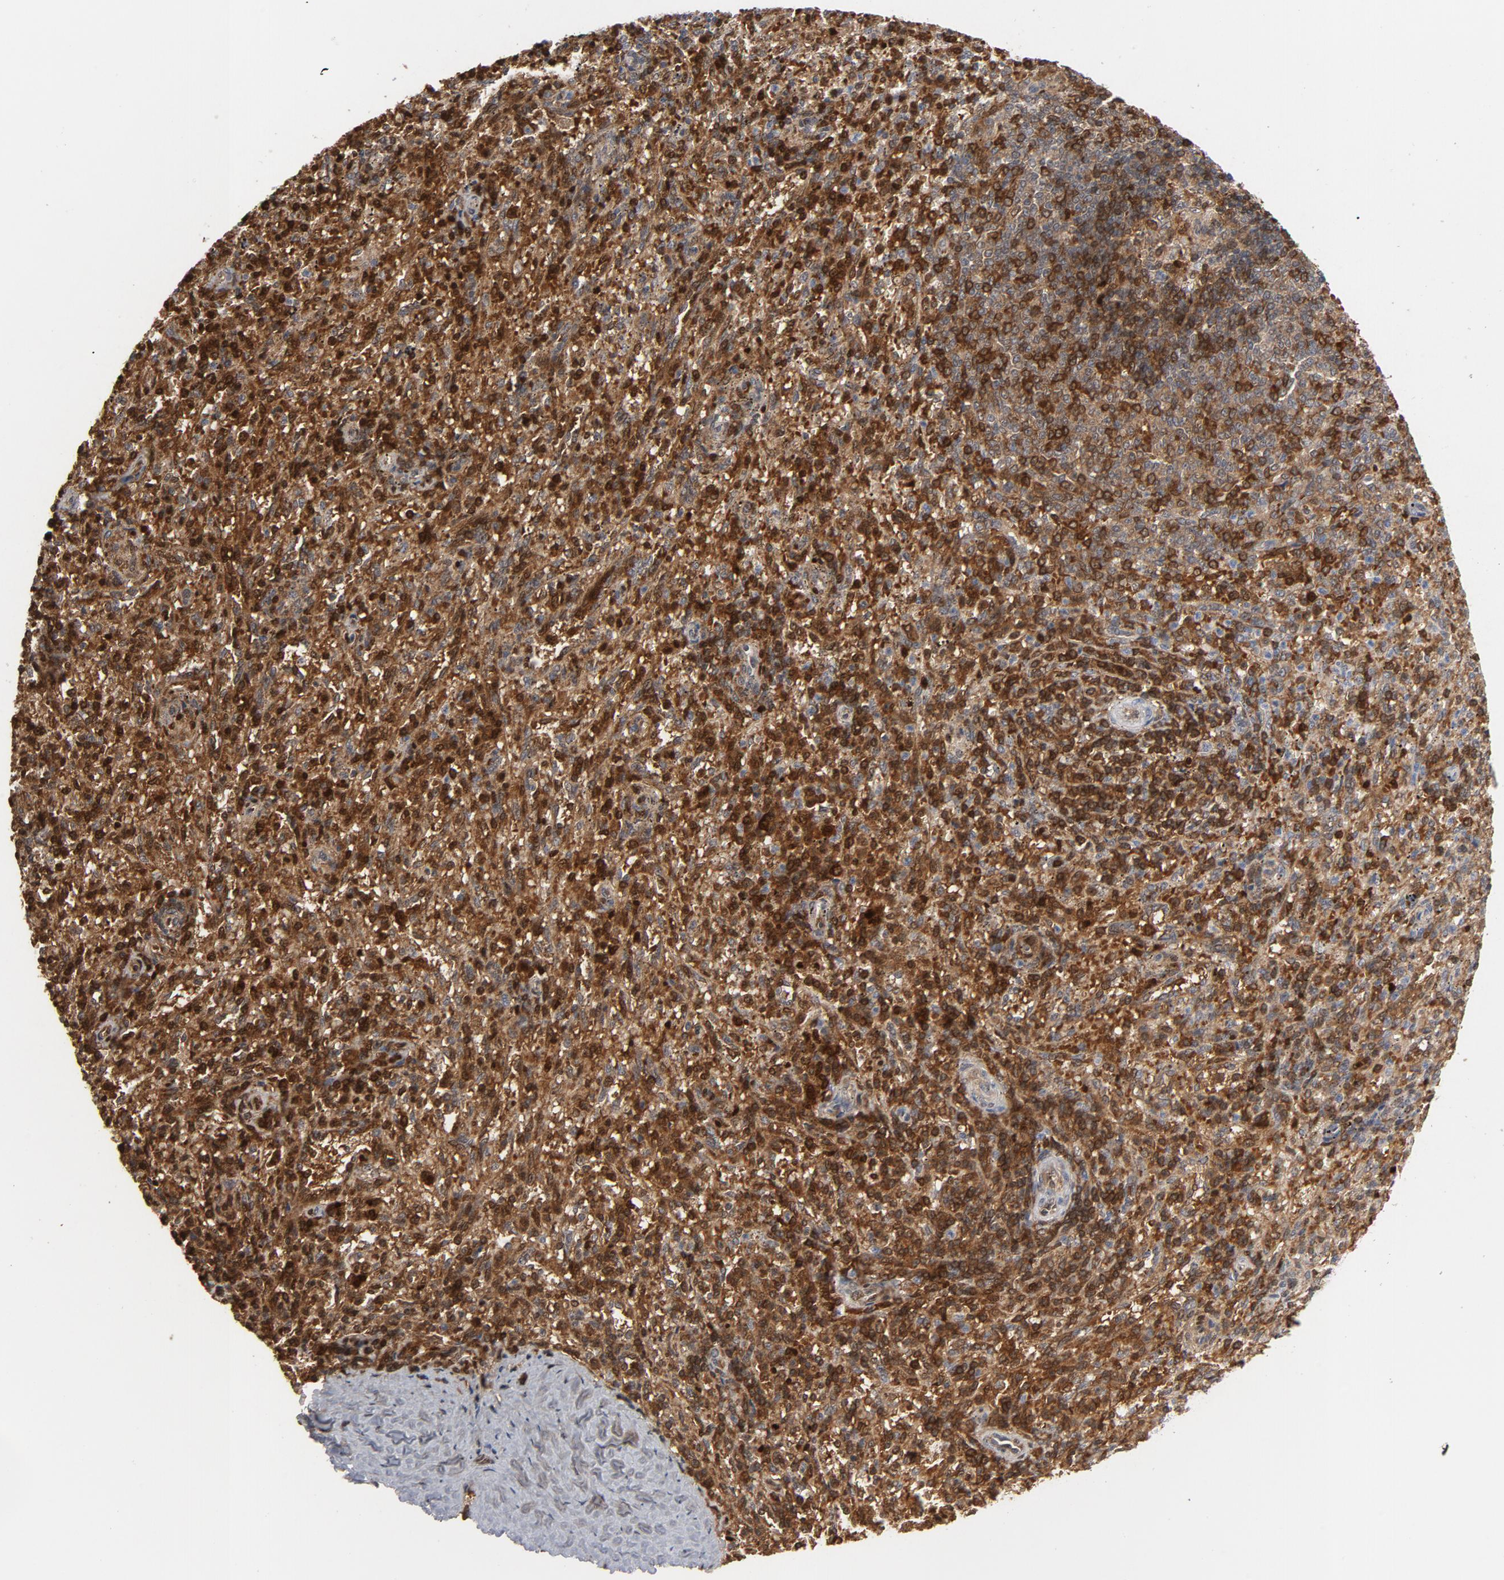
{"staining": {"intensity": "strong", "quantity": ">75%", "location": "cytoplasmic/membranous,nuclear"}, "tissue": "spleen", "cell_type": "Cells in red pulp", "image_type": "normal", "snomed": [{"axis": "morphology", "description": "Normal tissue, NOS"}, {"axis": "topography", "description": "Spleen"}], "caption": "IHC of benign human spleen demonstrates high levels of strong cytoplasmic/membranous,nuclear expression in approximately >75% of cells in red pulp.", "gene": "PRDX1", "patient": {"sex": "female", "age": 10}}